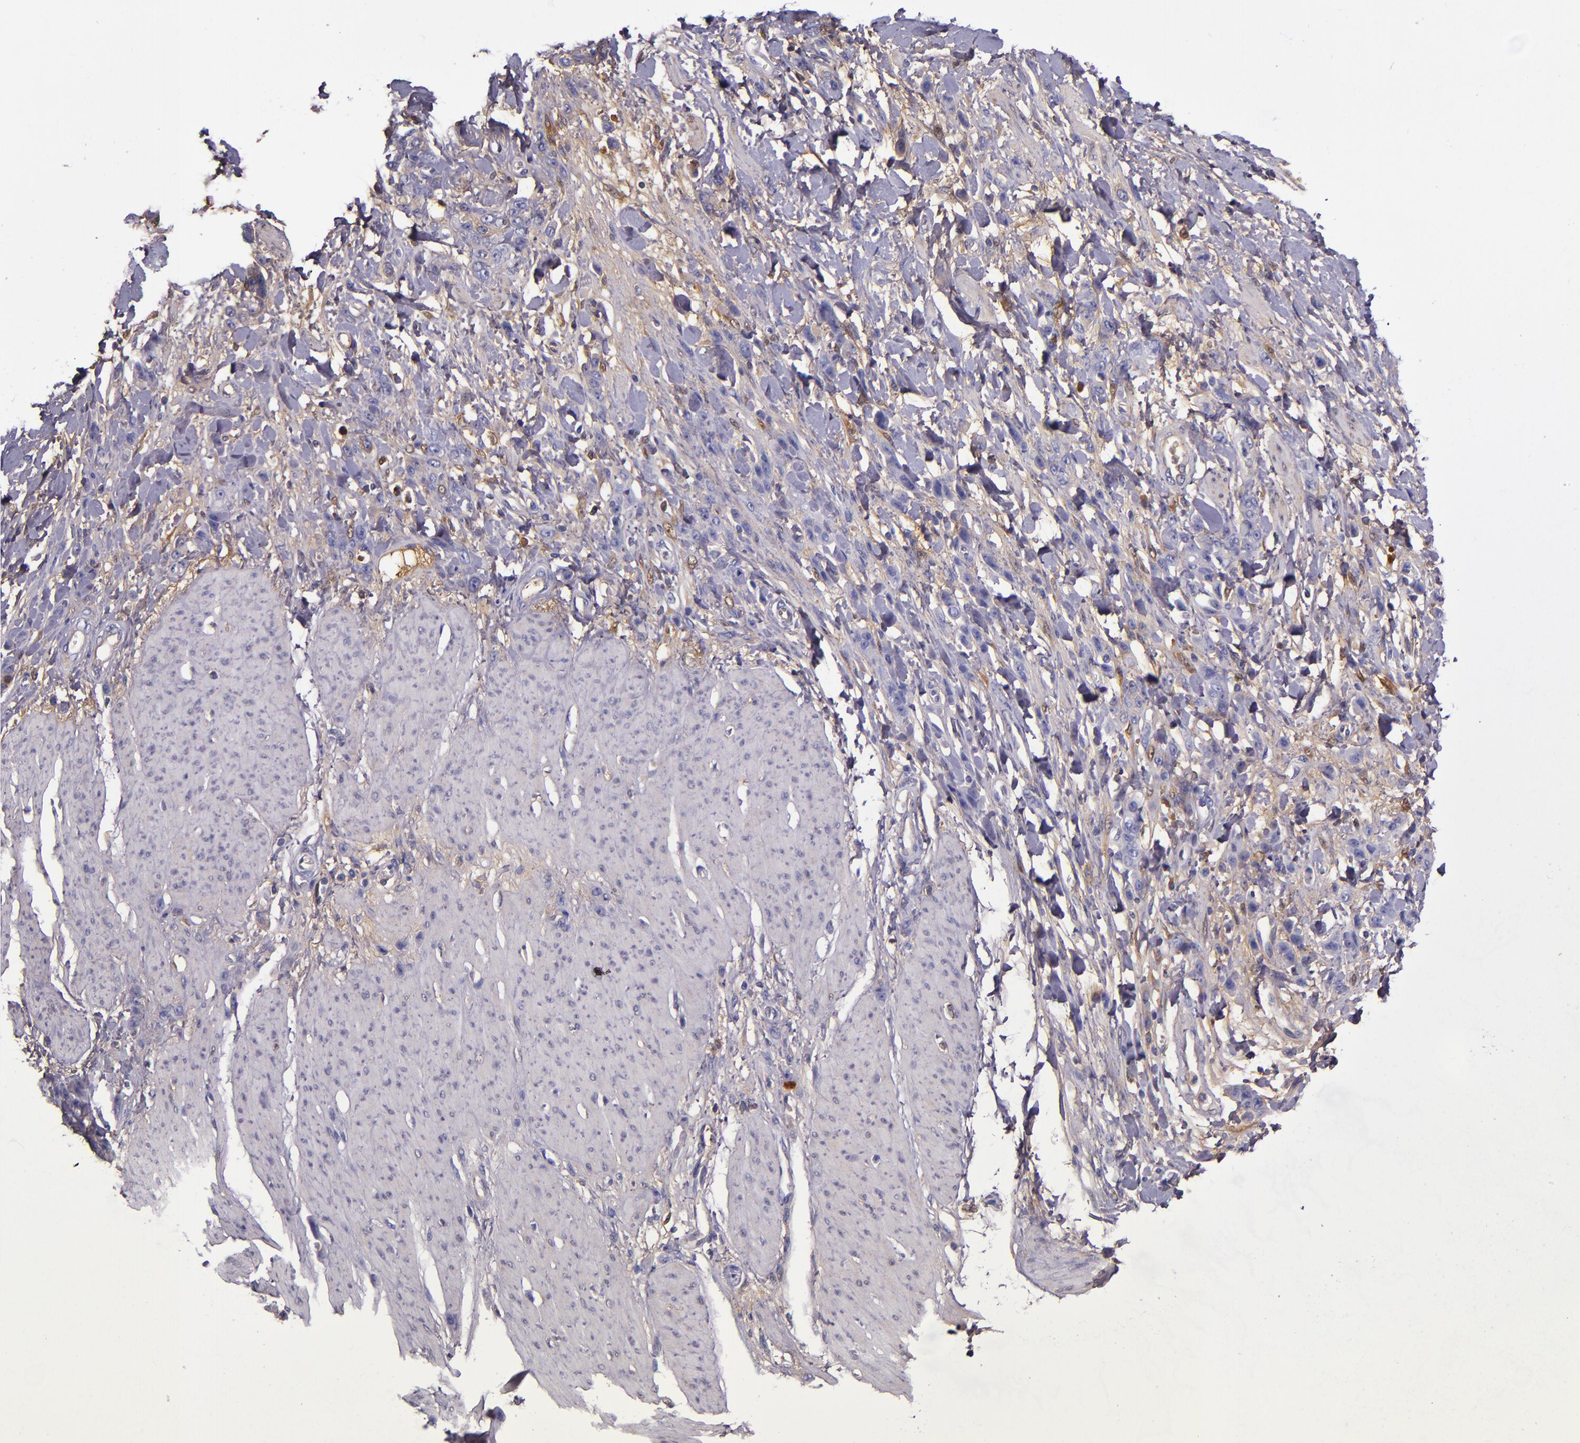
{"staining": {"intensity": "weak", "quantity": "25%-75%", "location": "cytoplasmic/membranous"}, "tissue": "stomach cancer", "cell_type": "Tumor cells", "image_type": "cancer", "snomed": [{"axis": "morphology", "description": "Normal tissue, NOS"}, {"axis": "morphology", "description": "Adenocarcinoma, NOS"}, {"axis": "topography", "description": "Stomach"}], "caption": "A high-resolution image shows immunohistochemistry staining of stomach cancer (adenocarcinoma), which demonstrates weak cytoplasmic/membranous expression in approximately 25%-75% of tumor cells.", "gene": "CLEC3B", "patient": {"sex": "male", "age": 82}}